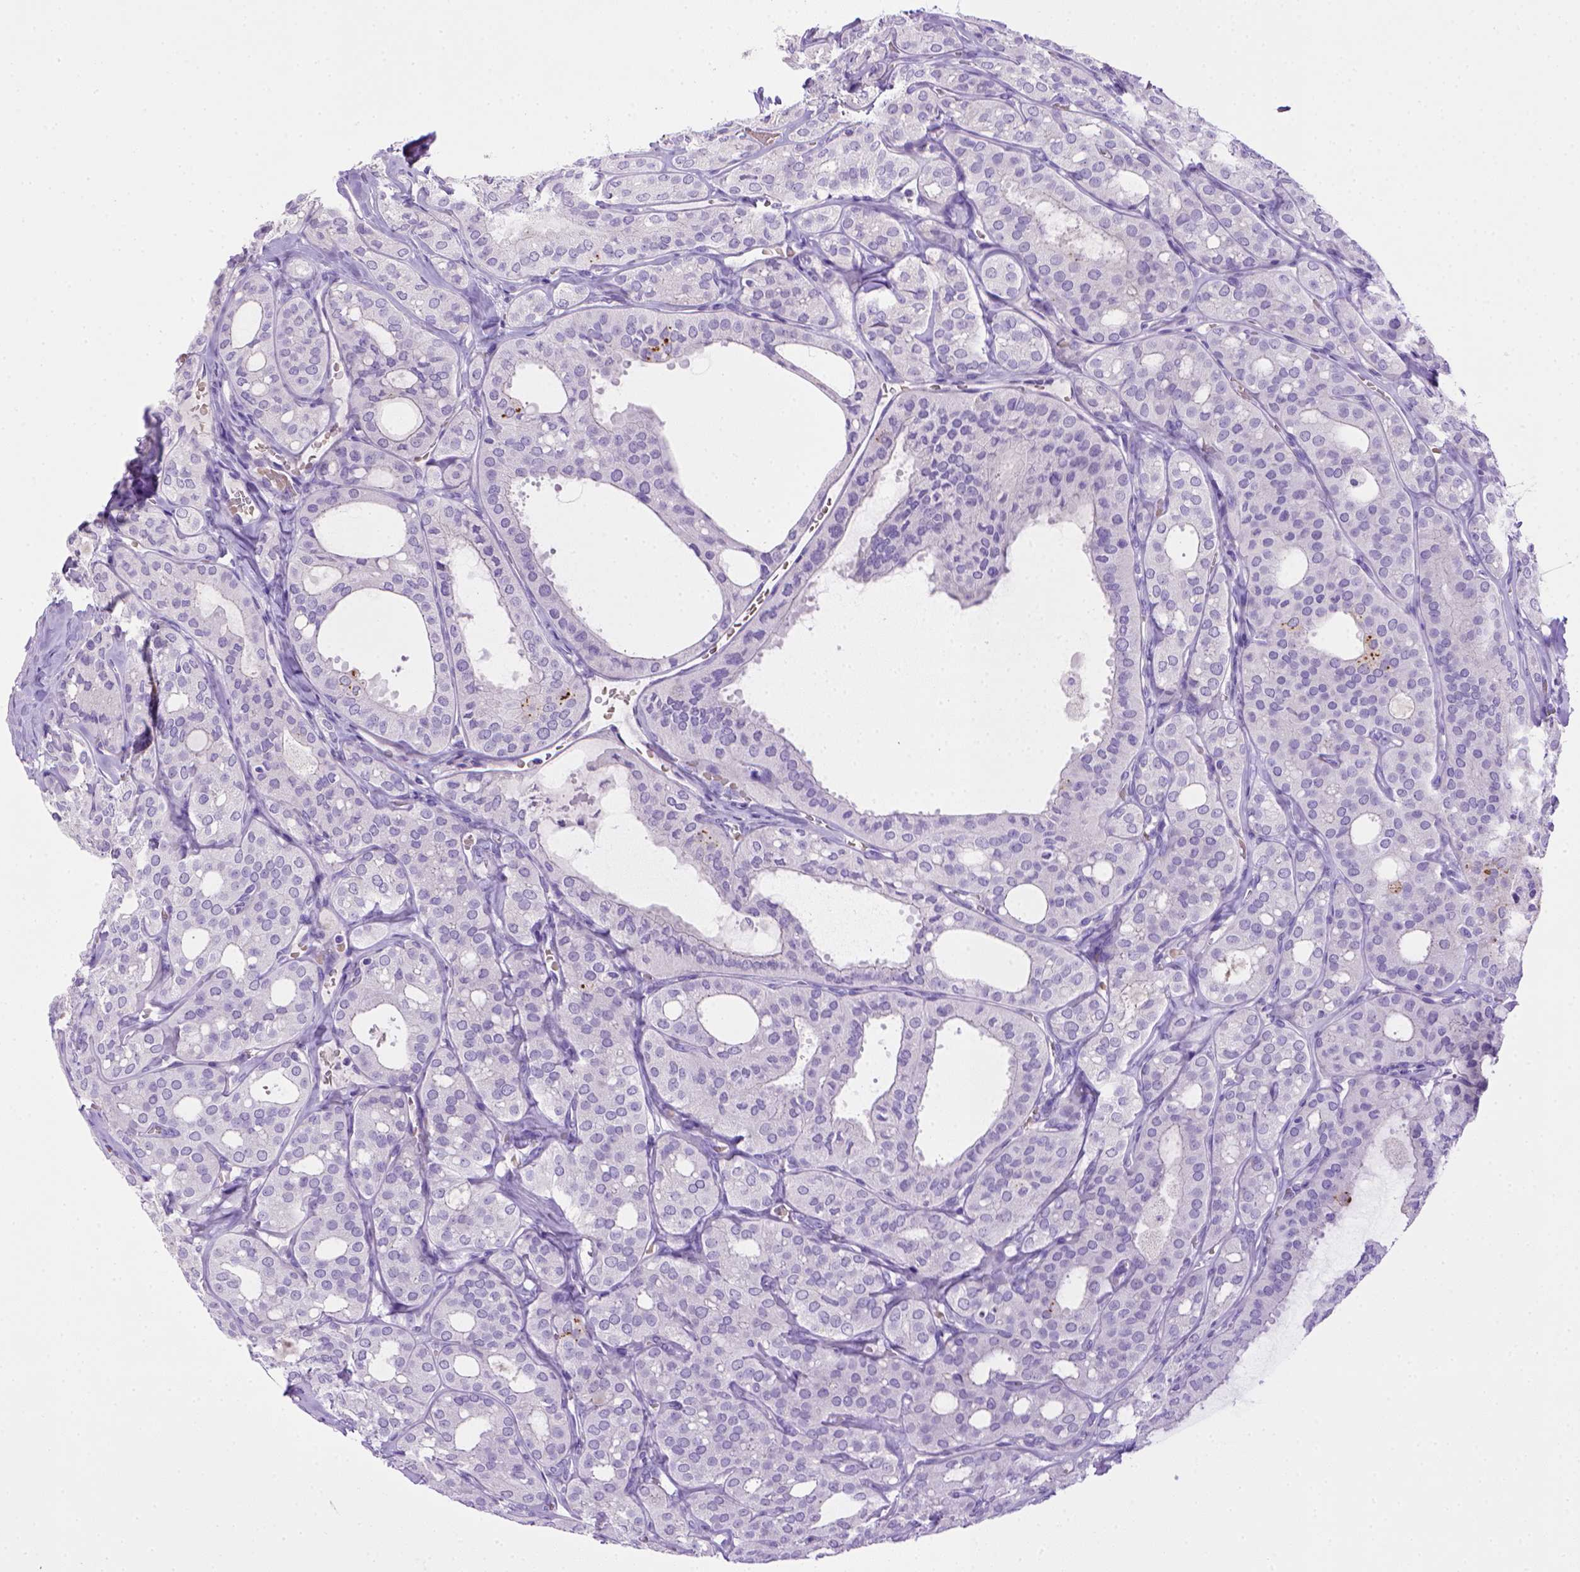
{"staining": {"intensity": "negative", "quantity": "none", "location": "none"}, "tissue": "thyroid cancer", "cell_type": "Tumor cells", "image_type": "cancer", "snomed": [{"axis": "morphology", "description": "Follicular adenoma carcinoma, NOS"}, {"axis": "topography", "description": "Thyroid gland"}], "caption": "Immunohistochemistry image of thyroid follicular adenoma carcinoma stained for a protein (brown), which demonstrates no positivity in tumor cells.", "gene": "BAAT", "patient": {"sex": "male", "age": 75}}